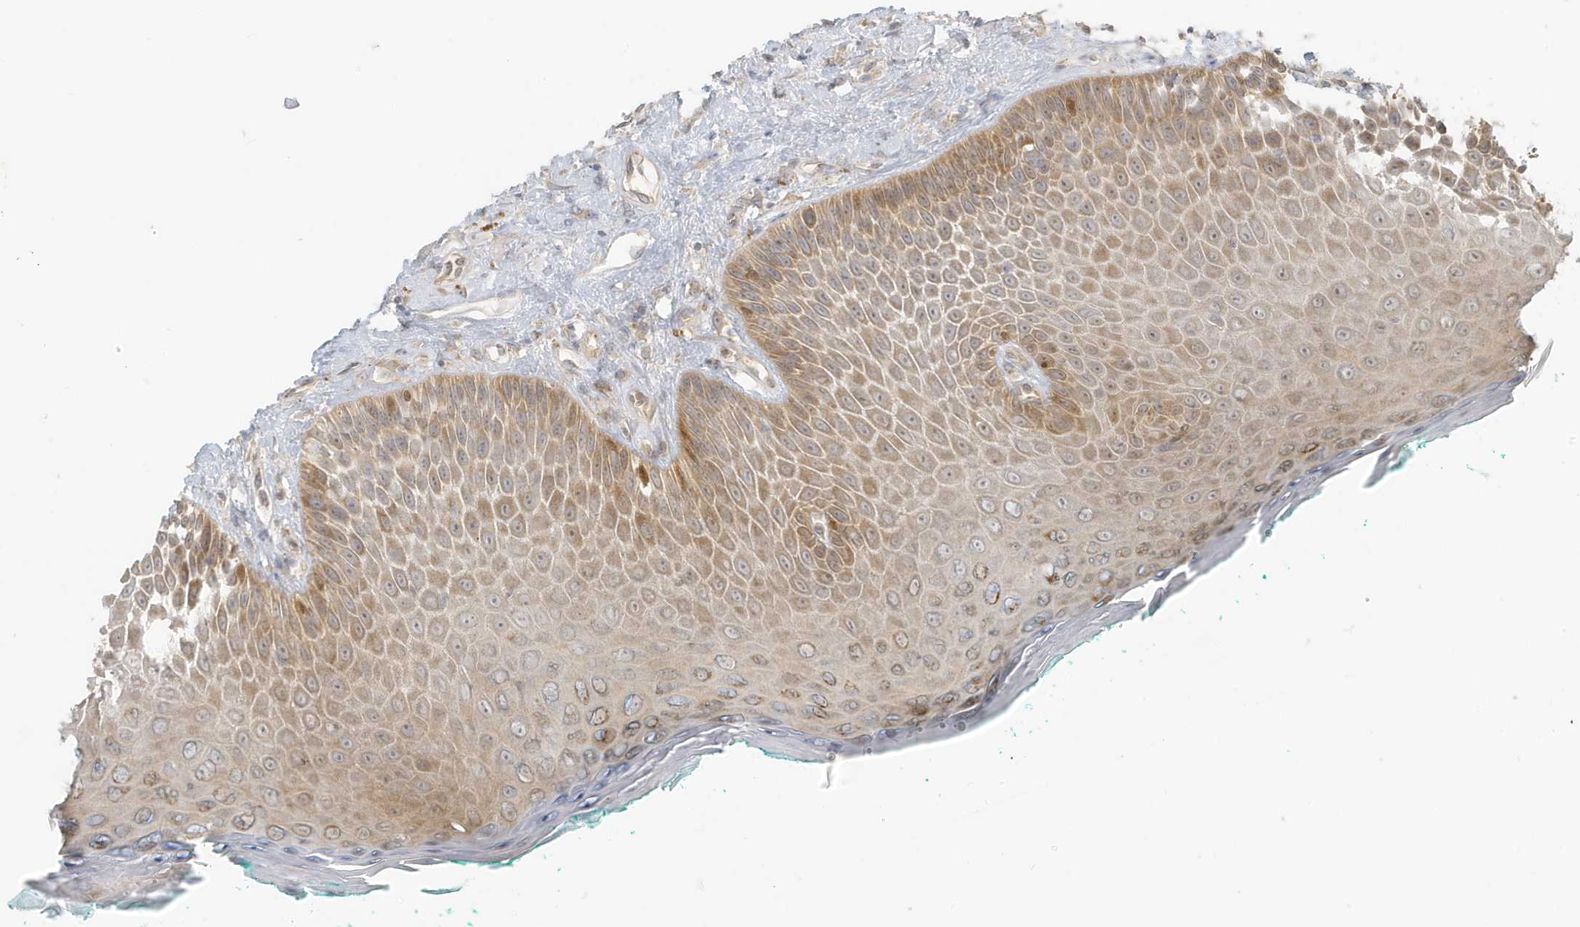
{"staining": {"intensity": "moderate", "quantity": ">75%", "location": "cytoplasmic/membranous"}, "tissue": "oral mucosa", "cell_type": "Squamous epithelial cells", "image_type": "normal", "snomed": [{"axis": "morphology", "description": "Normal tissue, NOS"}, {"axis": "topography", "description": "Oral tissue"}], "caption": "This micrograph reveals benign oral mucosa stained with immunohistochemistry to label a protein in brown. The cytoplasmic/membranous of squamous epithelial cells show moderate positivity for the protein. Nuclei are counter-stained blue.", "gene": "MCOLN1", "patient": {"sex": "female", "age": 70}}